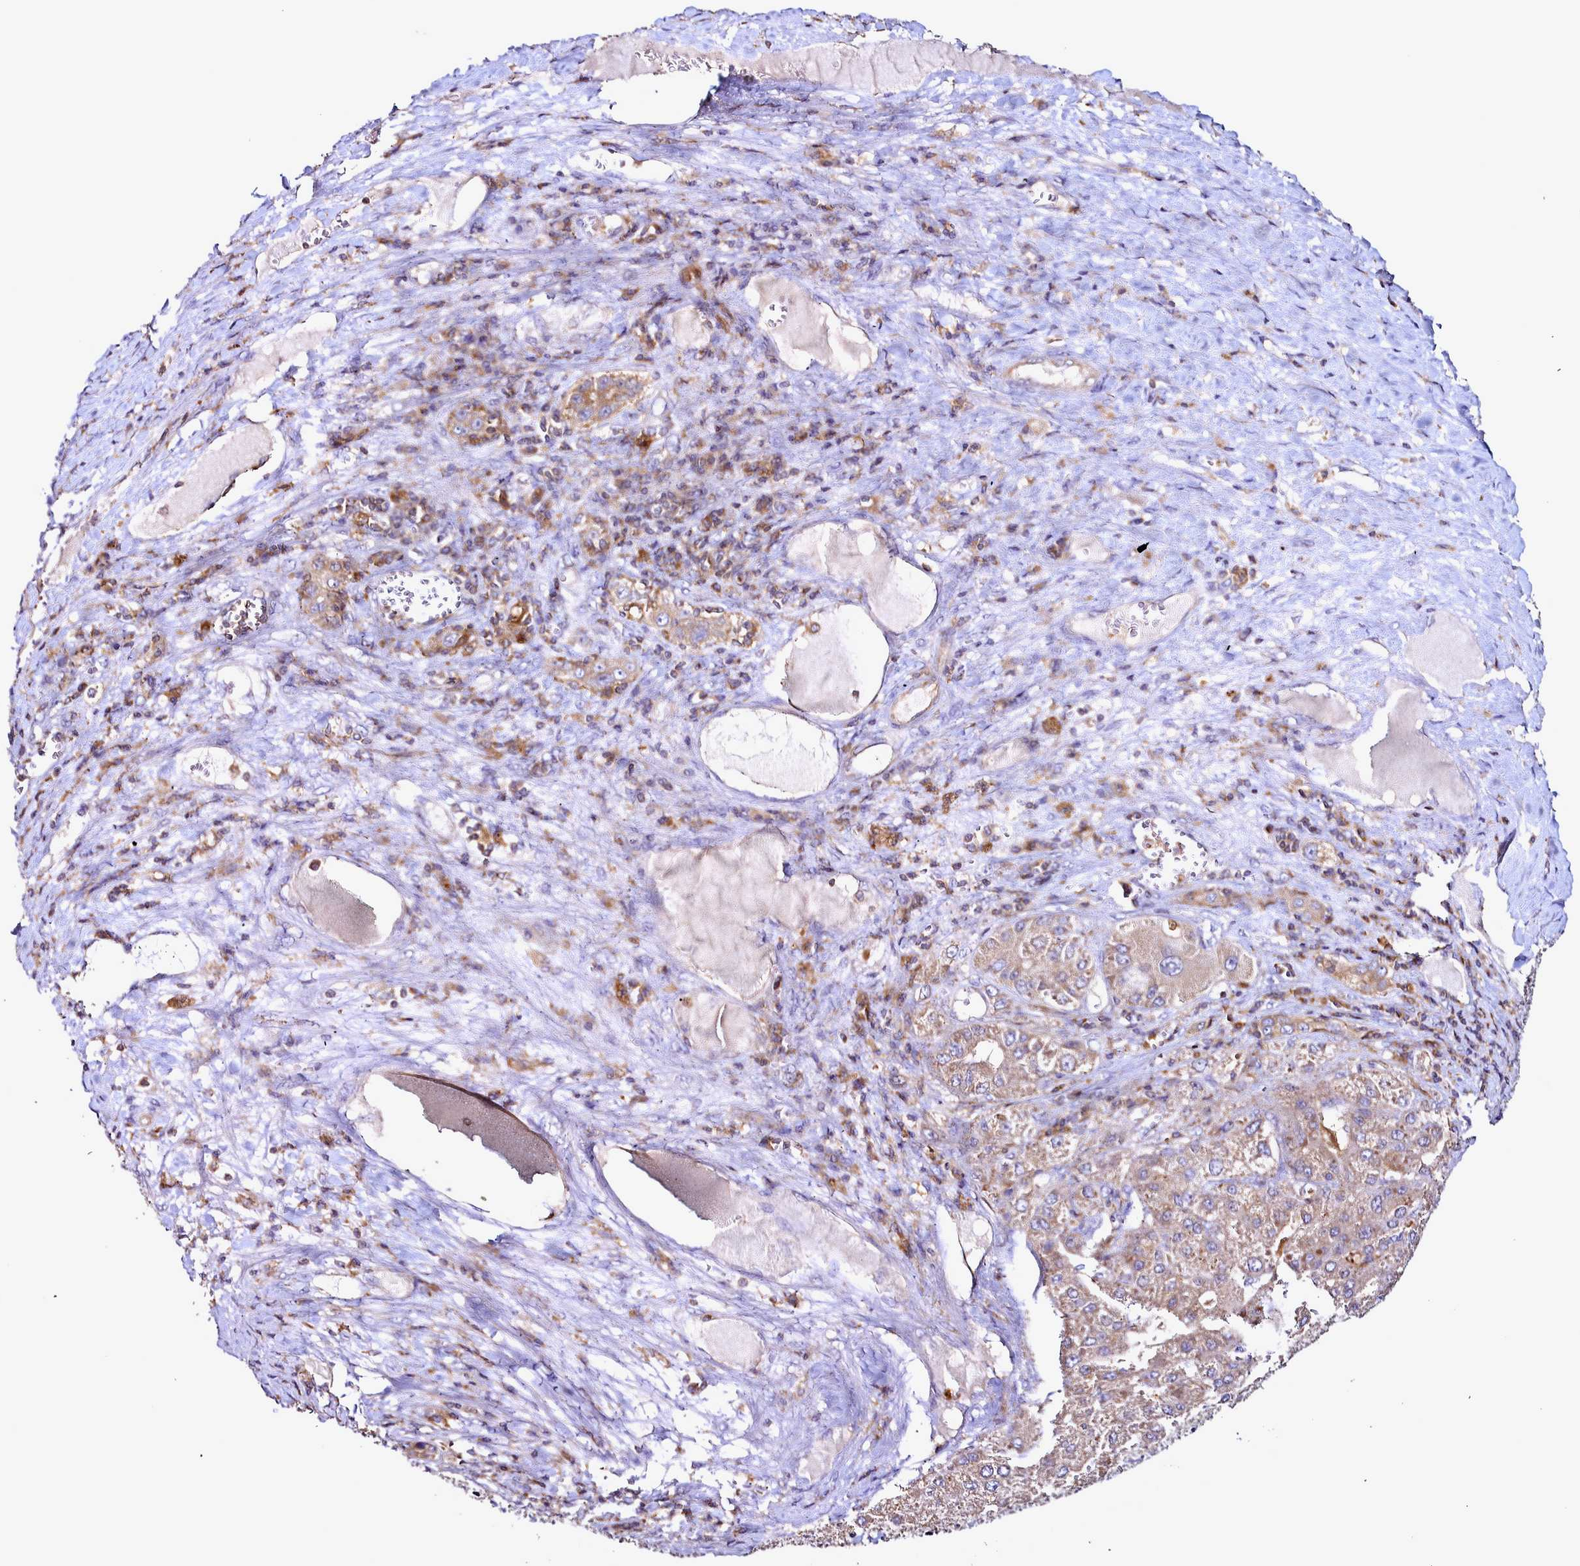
{"staining": {"intensity": "weak", "quantity": ">75%", "location": "cytoplasmic/membranous"}, "tissue": "liver cancer", "cell_type": "Tumor cells", "image_type": "cancer", "snomed": [{"axis": "morphology", "description": "Carcinoma, Hepatocellular, NOS"}, {"axis": "topography", "description": "Liver"}], "caption": "Hepatocellular carcinoma (liver) stained with a brown dye displays weak cytoplasmic/membranous positive positivity in about >75% of tumor cells.", "gene": "NCKAP1L", "patient": {"sex": "female", "age": 73}}